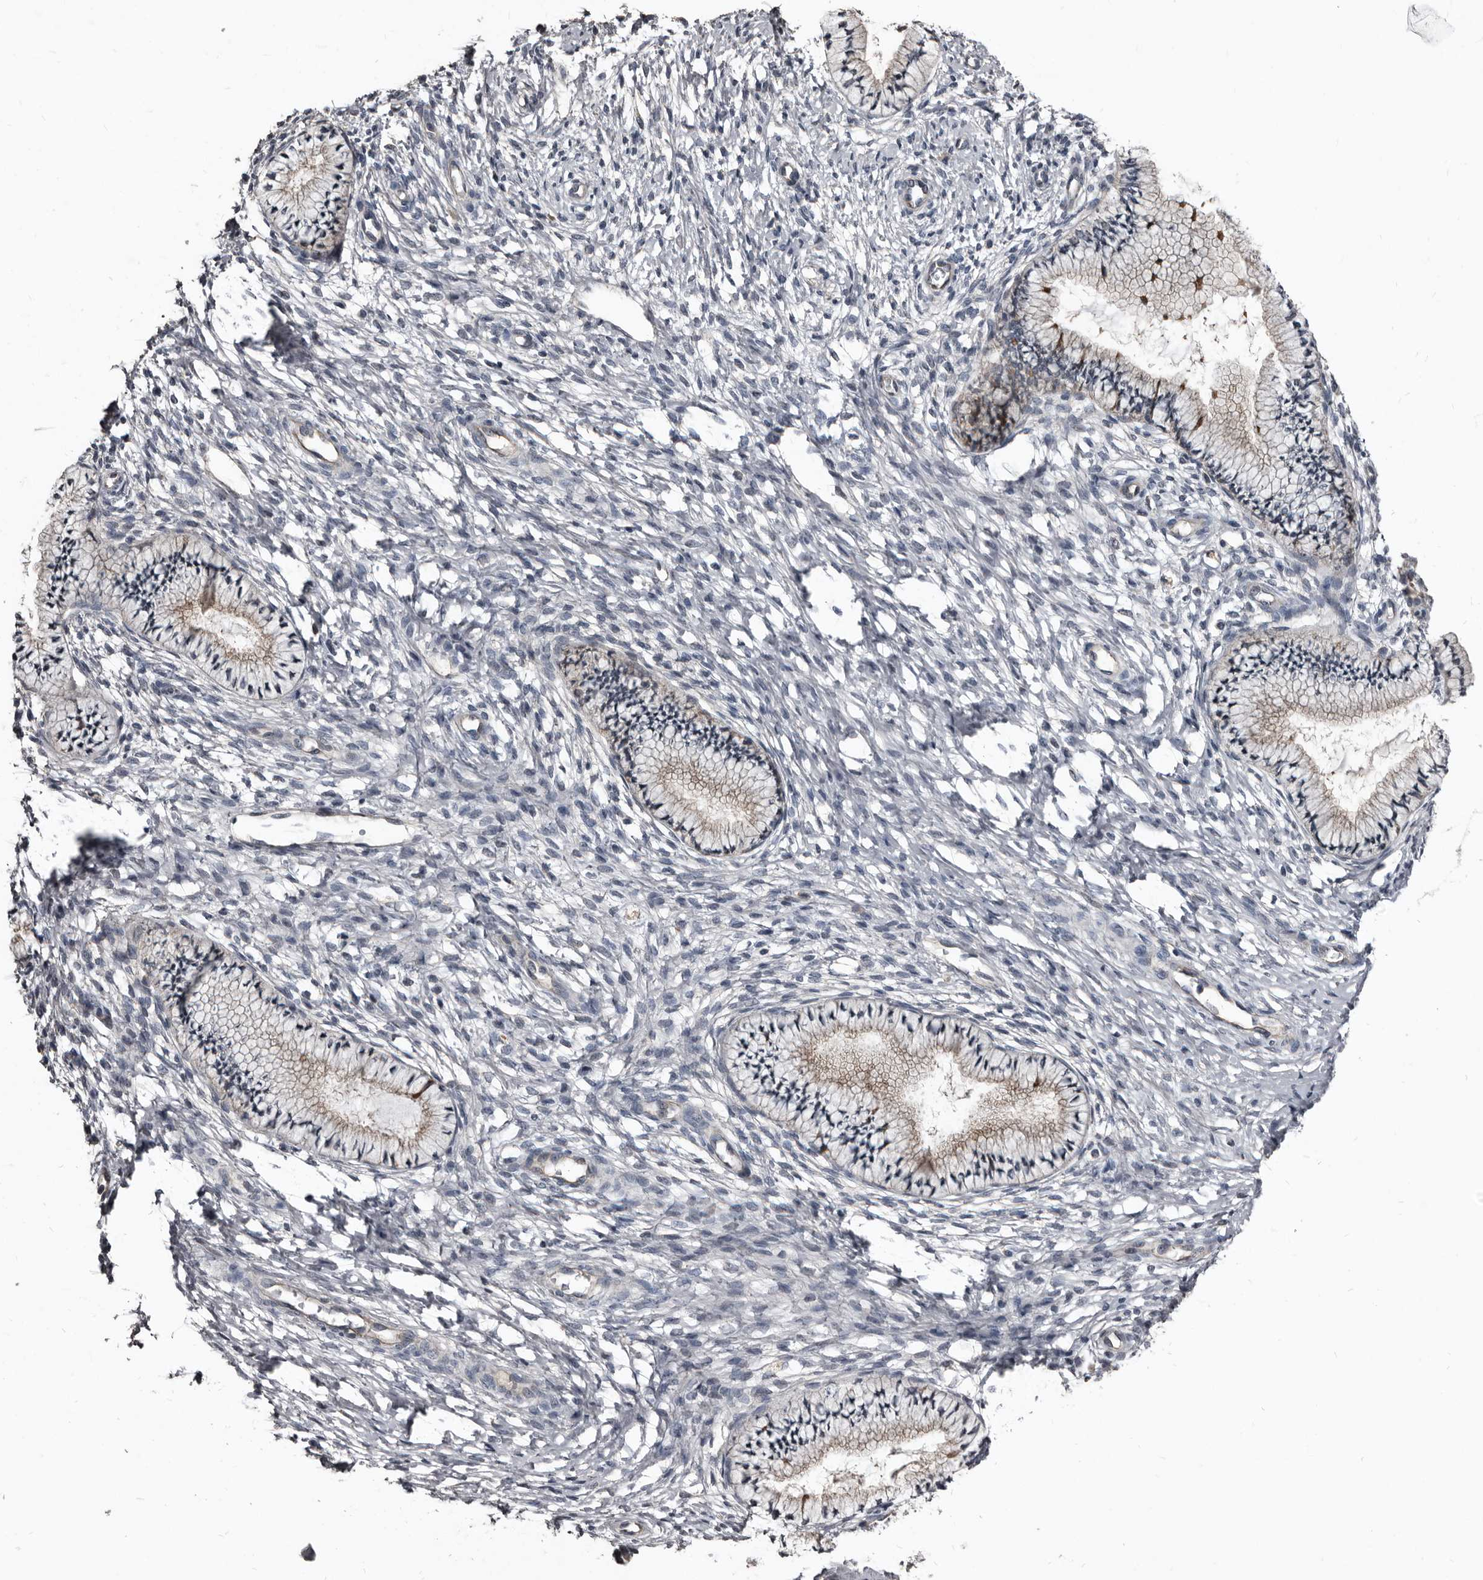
{"staining": {"intensity": "moderate", "quantity": "25%-75%", "location": "cytoplasmic/membranous"}, "tissue": "cervix", "cell_type": "Glandular cells", "image_type": "normal", "snomed": [{"axis": "morphology", "description": "Normal tissue, NOS"}, {"axis": "topography", "description": "Cervix"}], "caption": "Immunohistochemistry histopathology image of normal cervix: cervix stained using IHC exhibits medium levels of moderate protein expression localized specifically in the cytoplasmic/membranous of glandular cells, appearing as a cytoplasmic/membranous brown color.", "gene": "DHPS", "patient": {"sex": "female", "age": 36}}